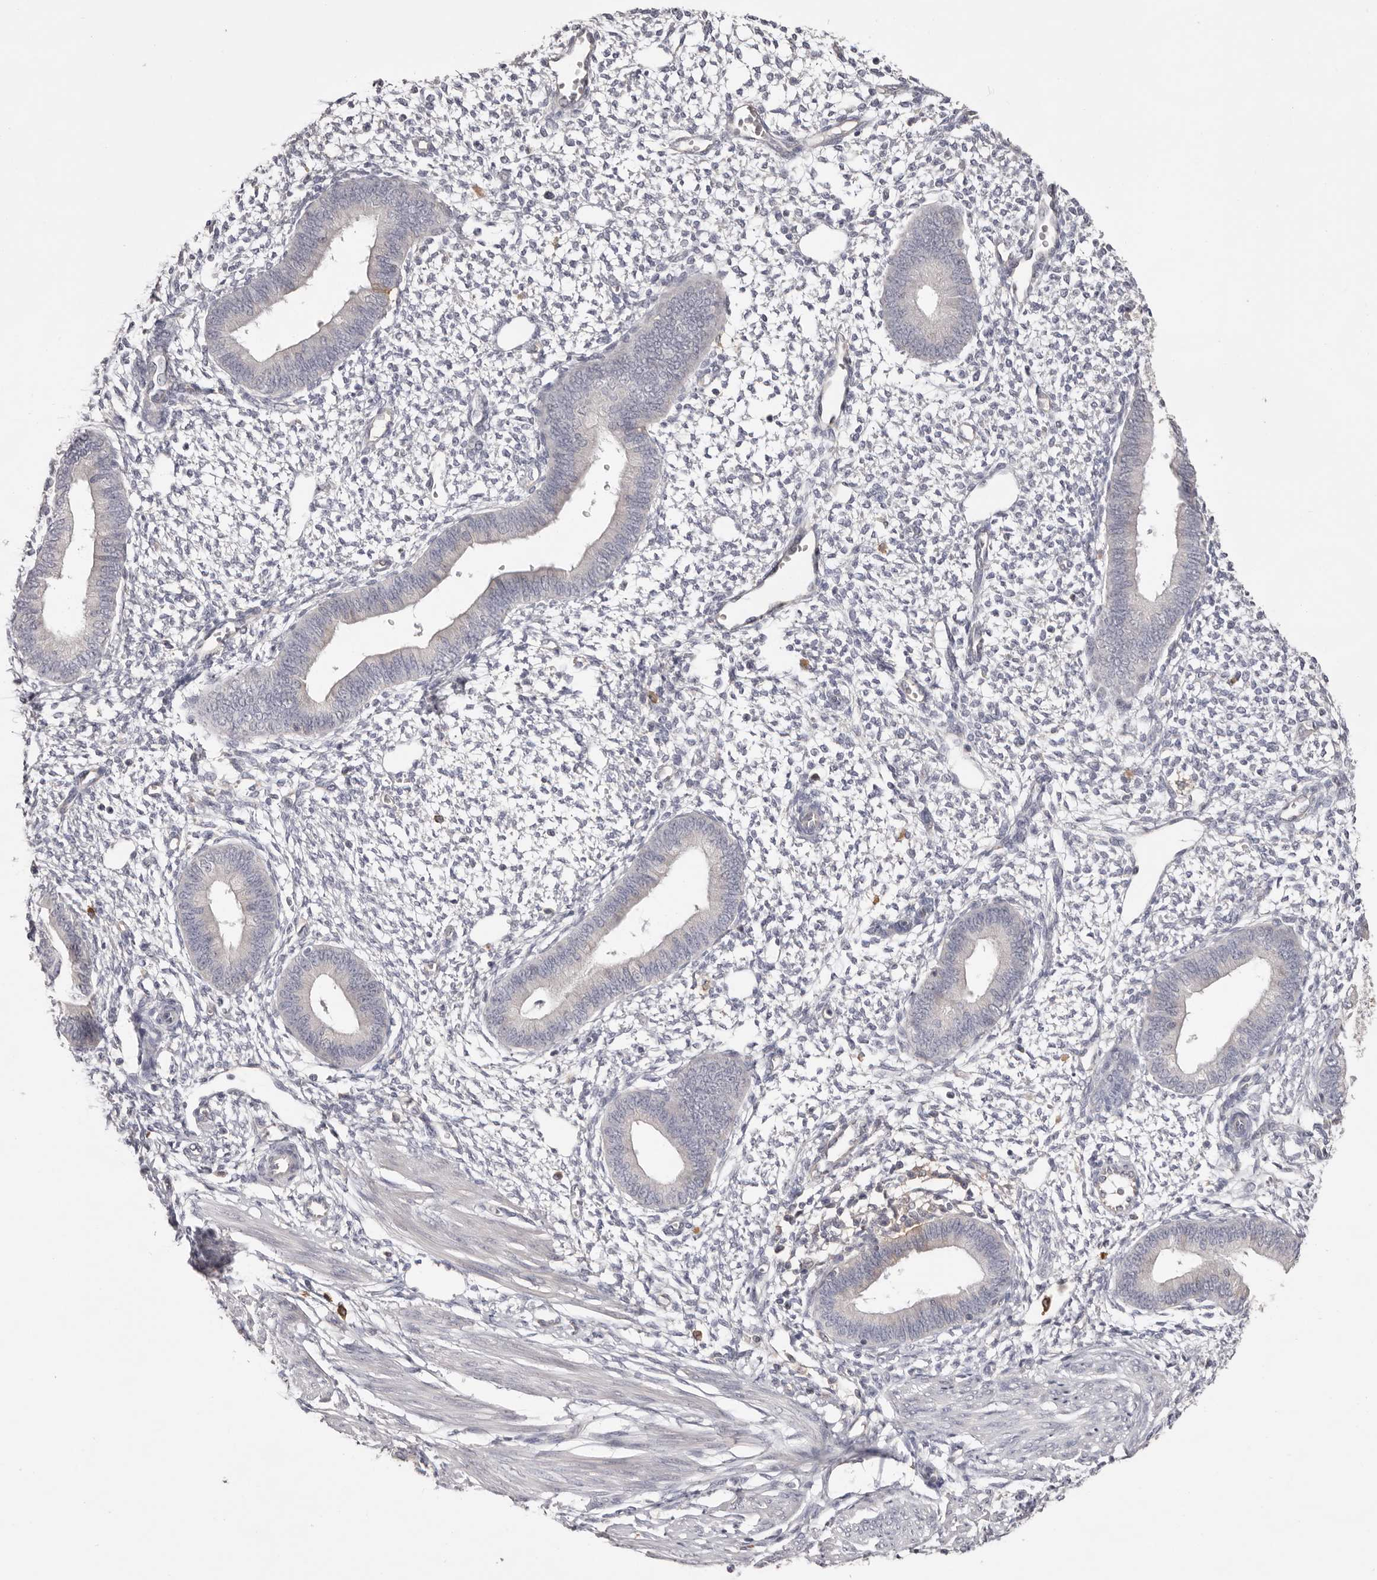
{"staining": {"intensity": "weak", "quantity": "<25%", "location": "cytoplasmic/membranous"}, "tissue": "endometrium", "cell_type": "Cells in endometrial stroma", "image_type": "normal", "snomed": [{"axis": "morphology", "description": "Normal tissue, NOS"}, {"axis": "topography", "description": "Endometrium"}], "caption": "Histopathology image shows no significant protein expression in cells in endometrial stroma of benign endometrium.", "gene": "MMACHC", "patient": {"sex": "female", "age": 46}}